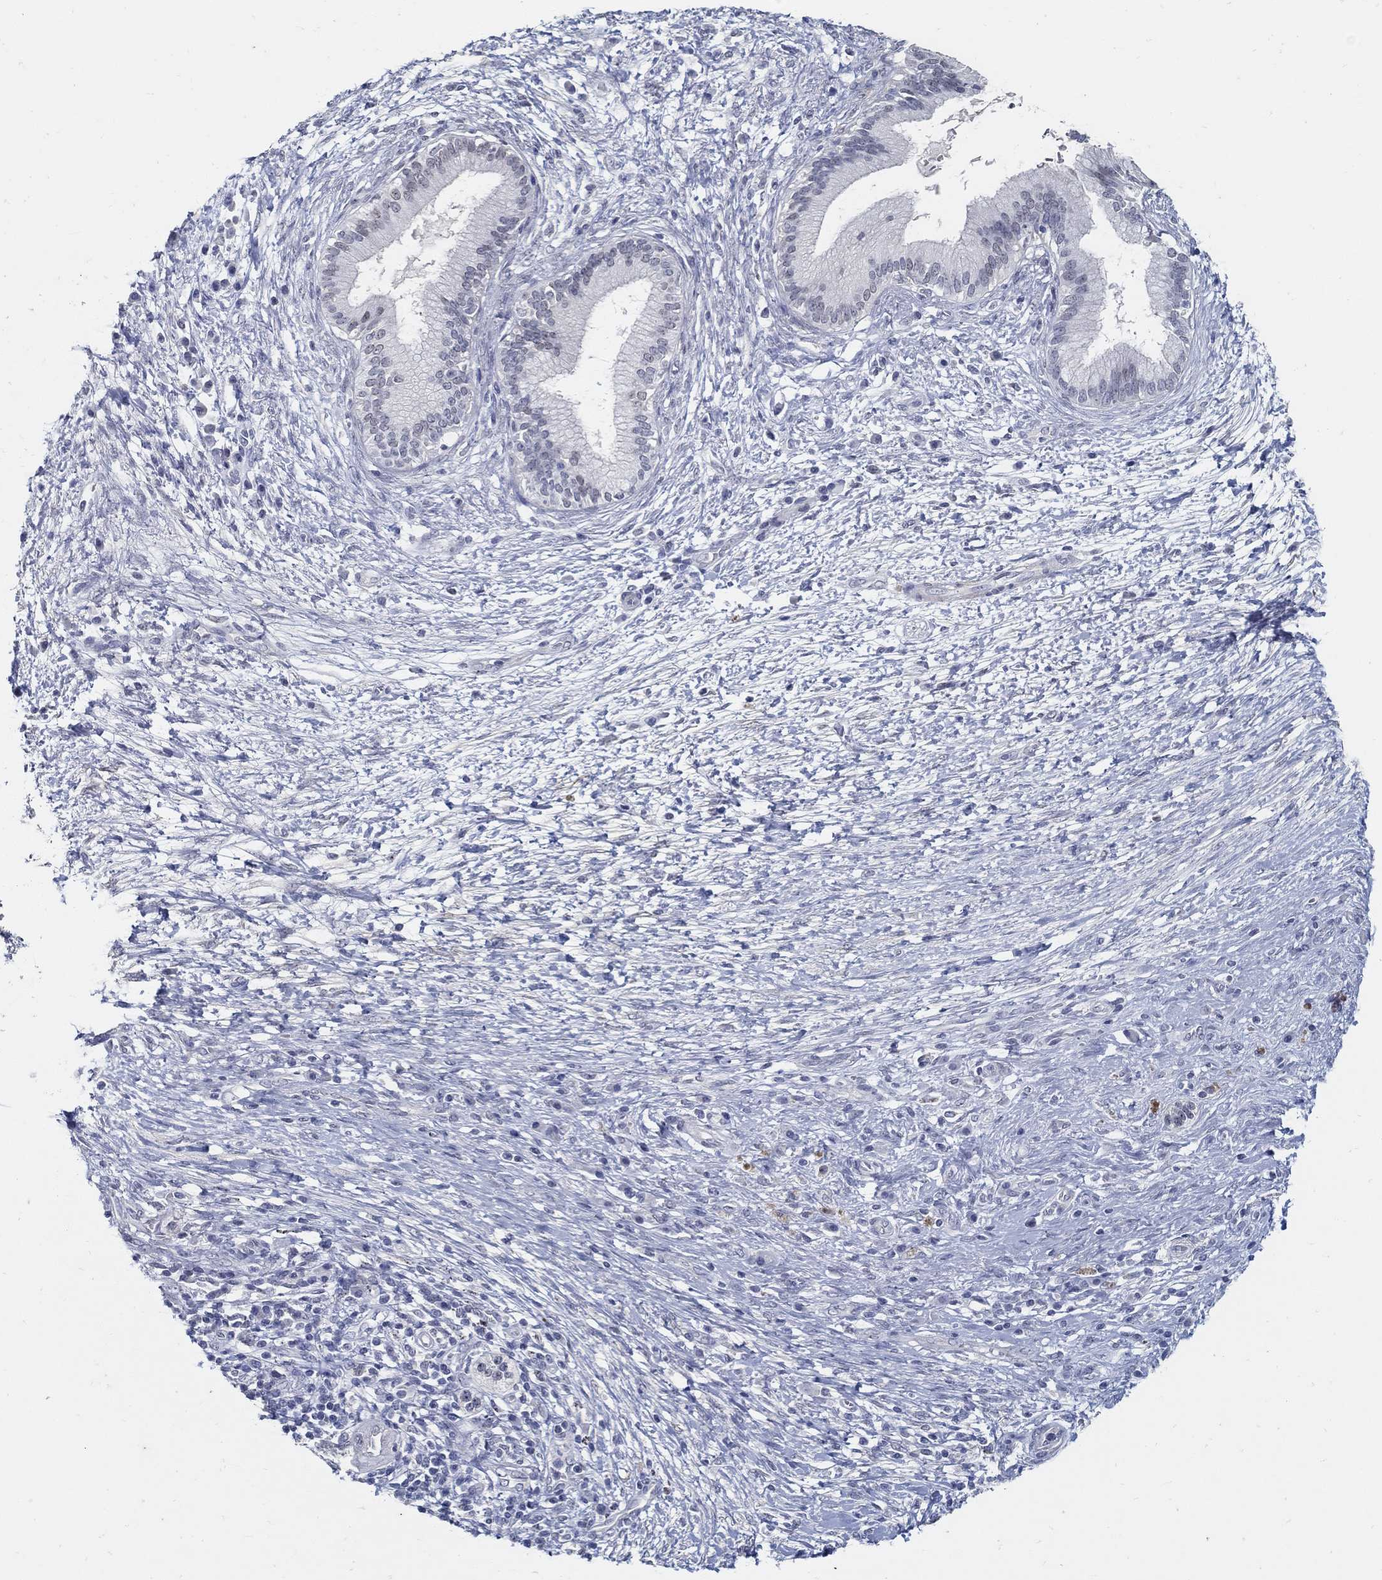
{"staining": {"intensity": "negative", "quantity": "none", "location": "none"}, "tissue": "pancreatic cancer", "cell_type": "Tumor cells", "image_type": "cancer", "snomed": [{"axis": "morphology", "description": "Adenocarcinoma, NOS"}, {"axis": "topography", "description": "Pancreas"}], "caption": "Image shows no significant protein expression in tumor cells of pancreatic cancer (adenocarcinoma). (Immunohistochemistry, brightfield microscopy, high magnification).", "gene": "USP29", "patient": {"sex": "female", "age": 72}}